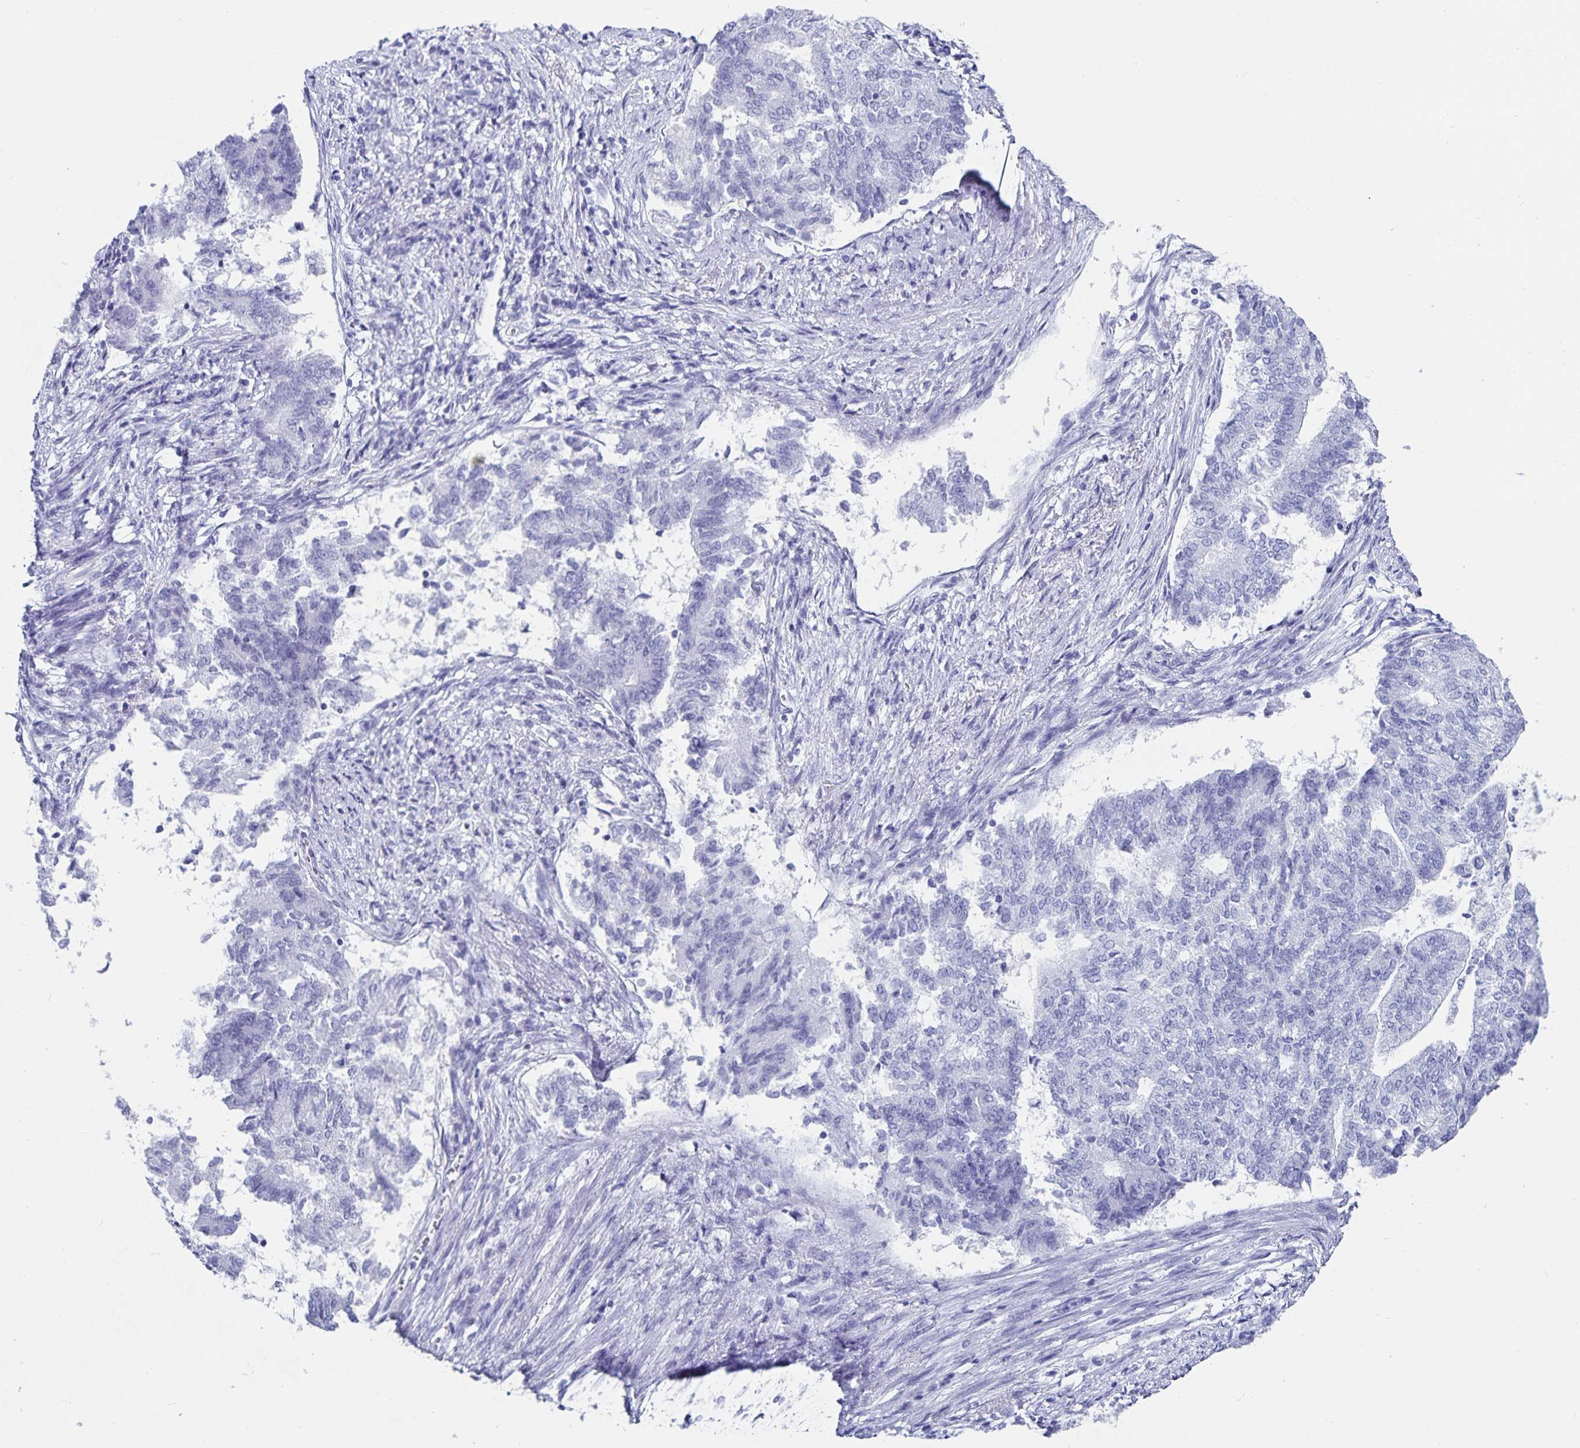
{"staining": {"intensity": "negative", "quantity": "none", "location": "none"}, "tissue": "endometrial cancer", "cell_type": "Tumor cells", "image_type": "cancer", "snomed": [{"axis": "morphology", "description": "Adenocarcinoma, NOS"}, {"axis": "topography", "description": "Endometrium"}], "caption": "Tumor cells are negative for brown protein staining in adenocarcinoma (endometrial).", "gene": "C19orf73", "patient": {"sex": "female", "age": 65}}